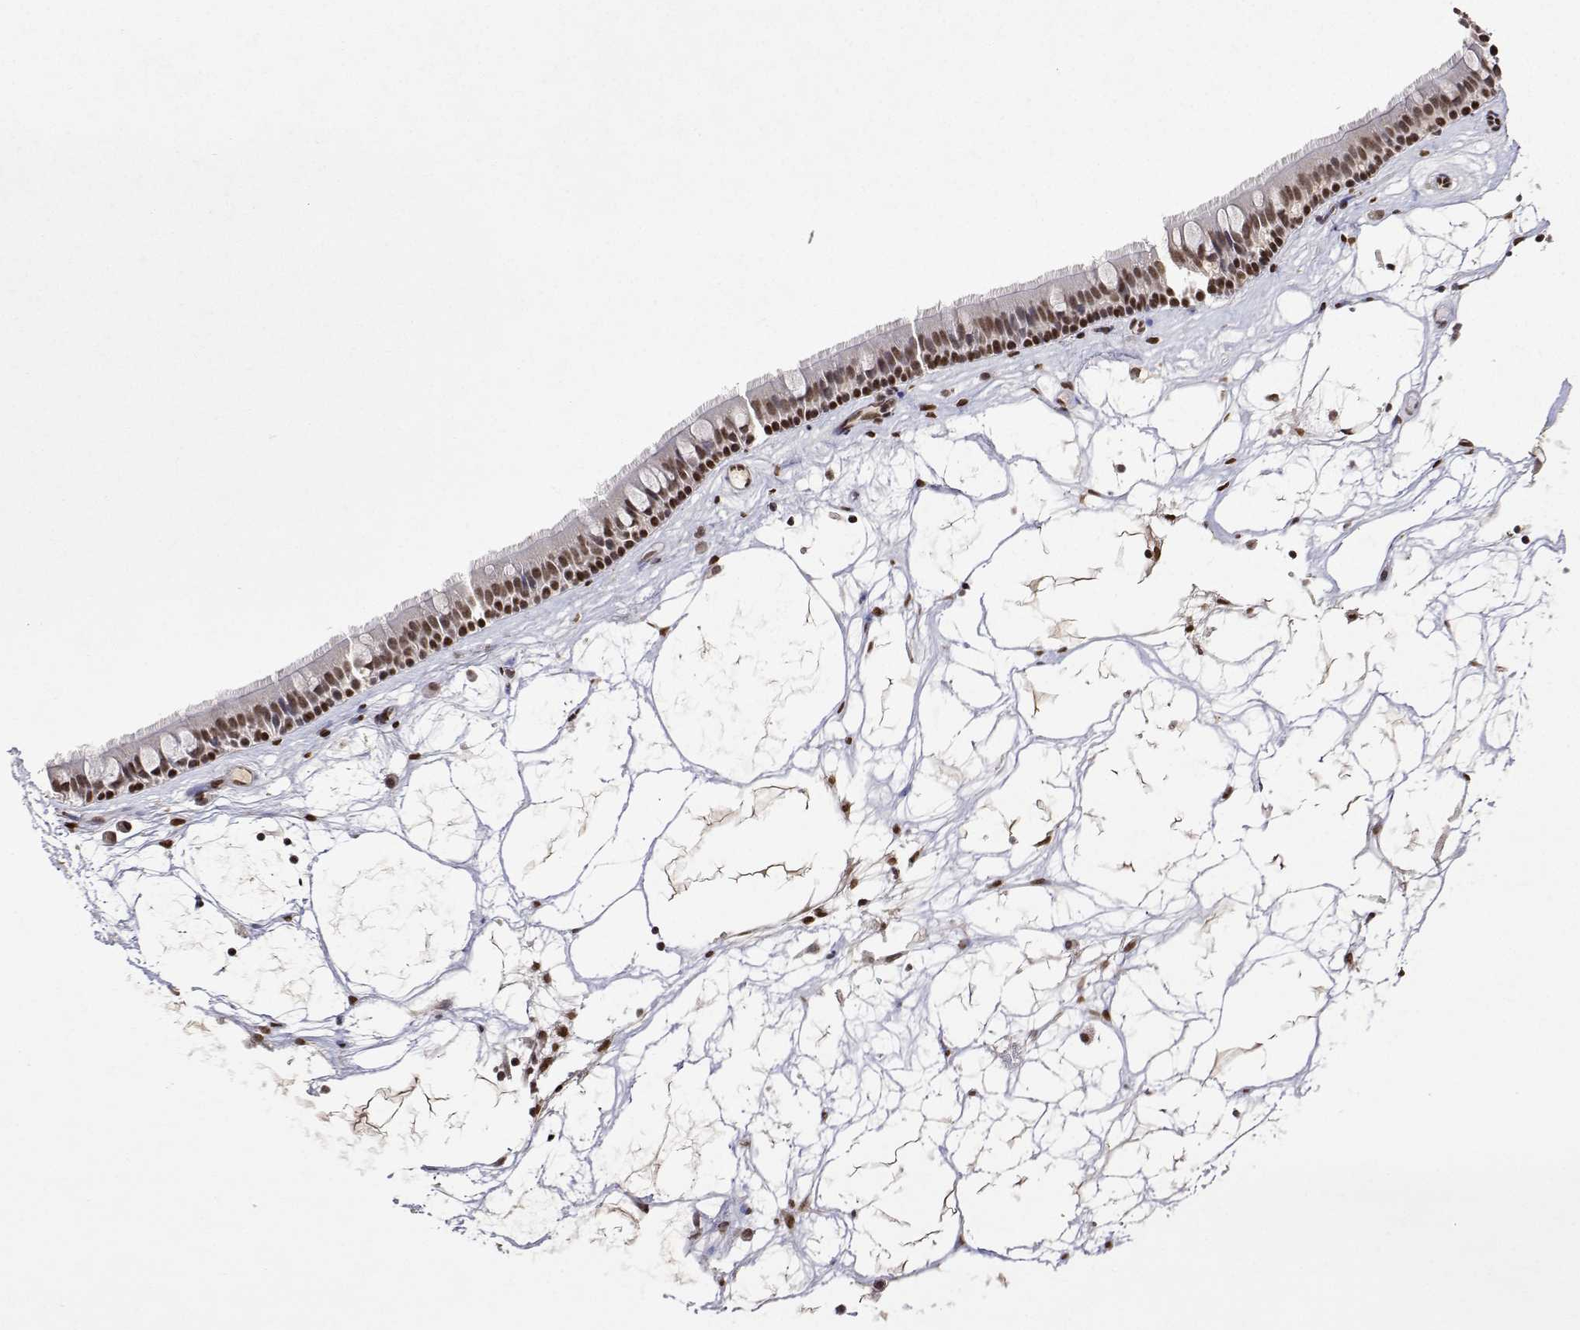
{"staining": {"intensity": "moderate", "quantity": ">75%", "location": "nuclear"}, "tissue": "nasopharynx", "cell_type": "Respiratory epithelial cells", "image_type": "normal", "snomed": [{"axis": "morphology", "description": "Normal tissue, NOS"}, {"axis": "topography", "description": "Nasopharynx"}], "caption": "Brown immunohistochemical staining in benign human nasopharynx reveals moderate nuclear expression in about >75% of respiratory epithelial cells.", "gene": "XPC", "patient": {"sex": "male", "age": 68}}